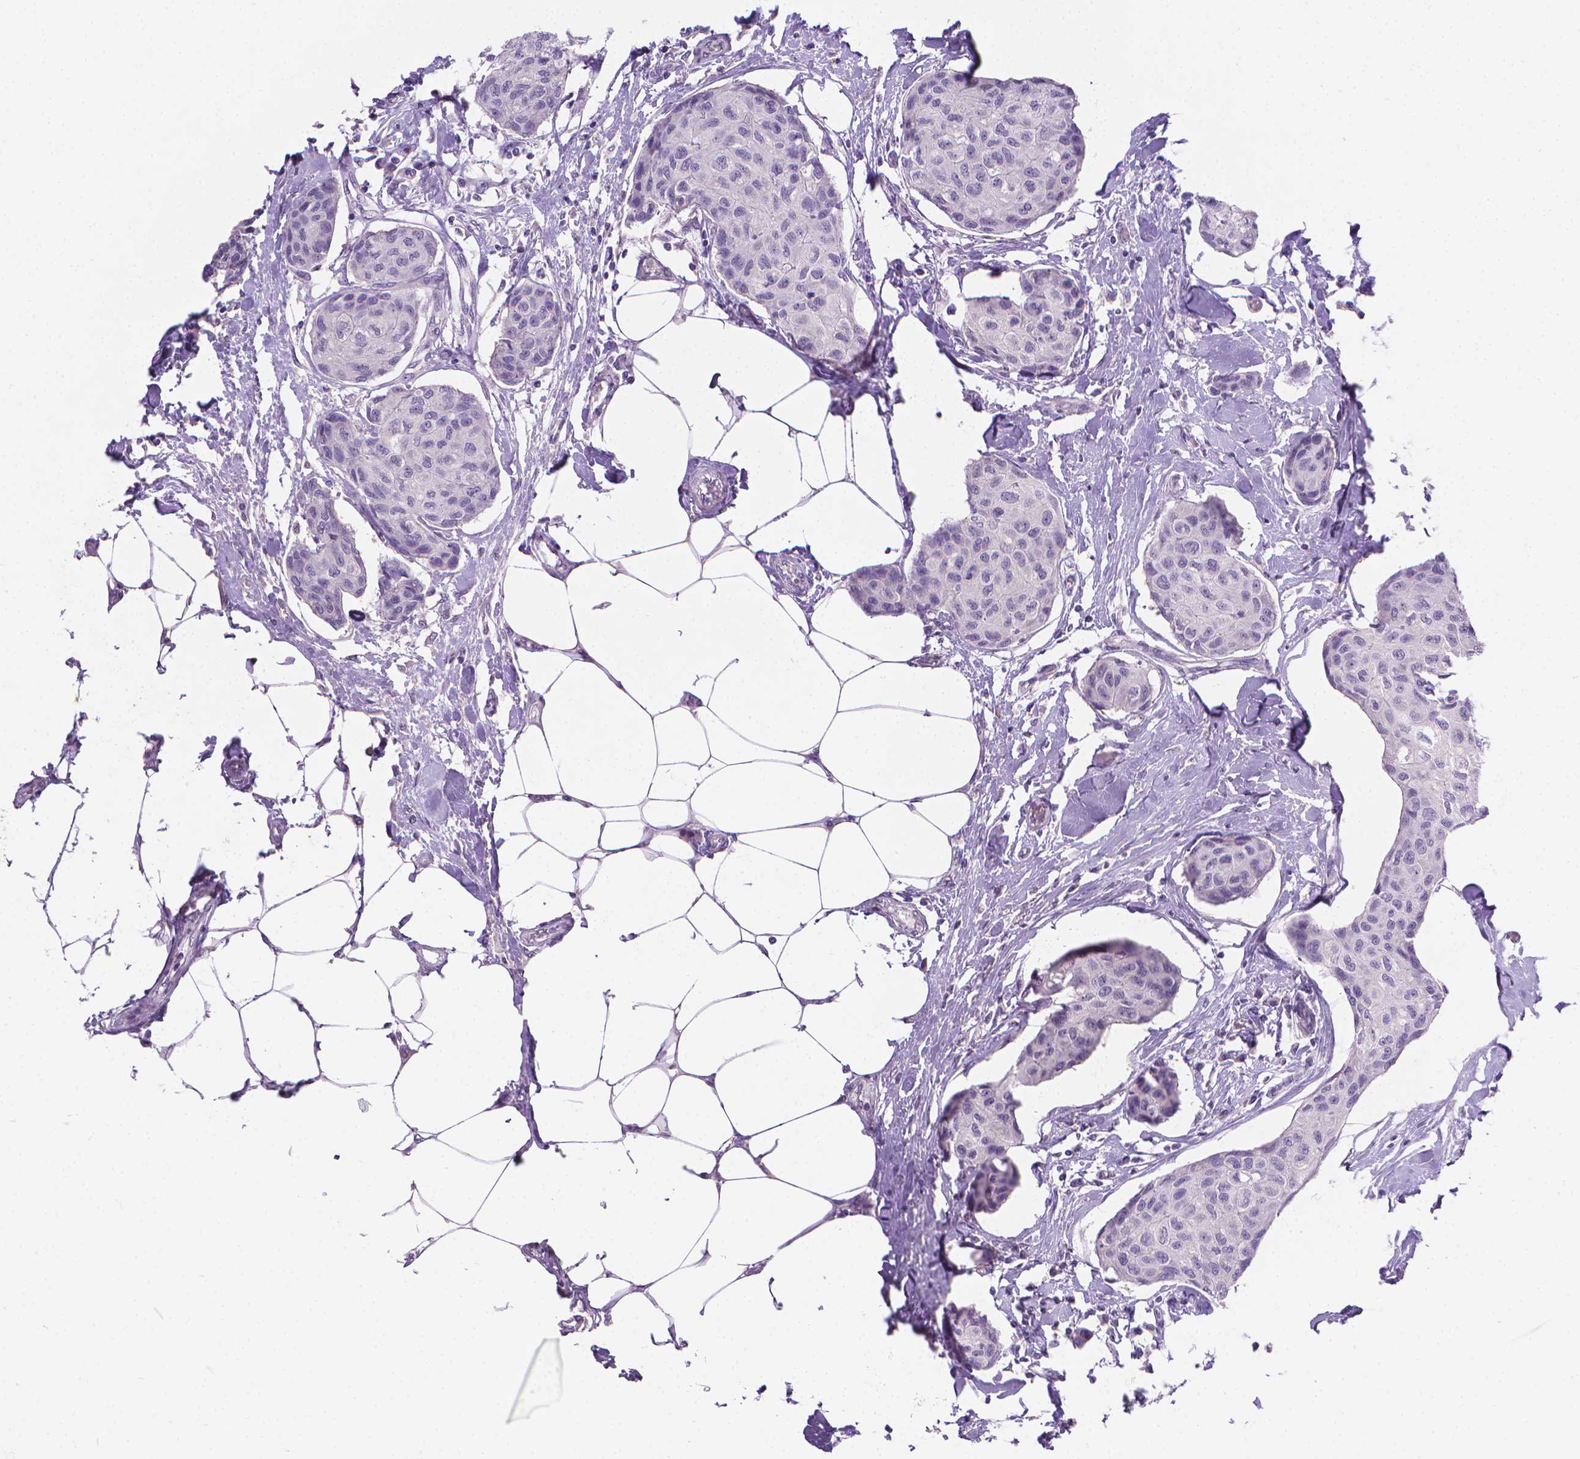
{"staining": {"intensity": "negative", "quantity": "none", "location": "none"}, "tissue": "breast cancer", "cell_type": "Tumor cells", "image_type": "cancer", "snomed": [{"axis": "morphology", "description": "Duct carcinoma"}, {"axis": "topography", "description": "Breast"}], "caption": "Intraductal carcinoma (breast) stained for a protein using immunohistochemistry demonstrates no staining tumor cells.", "gene": "TNNI2", "patient": {"sex": "female", "age": 80}}